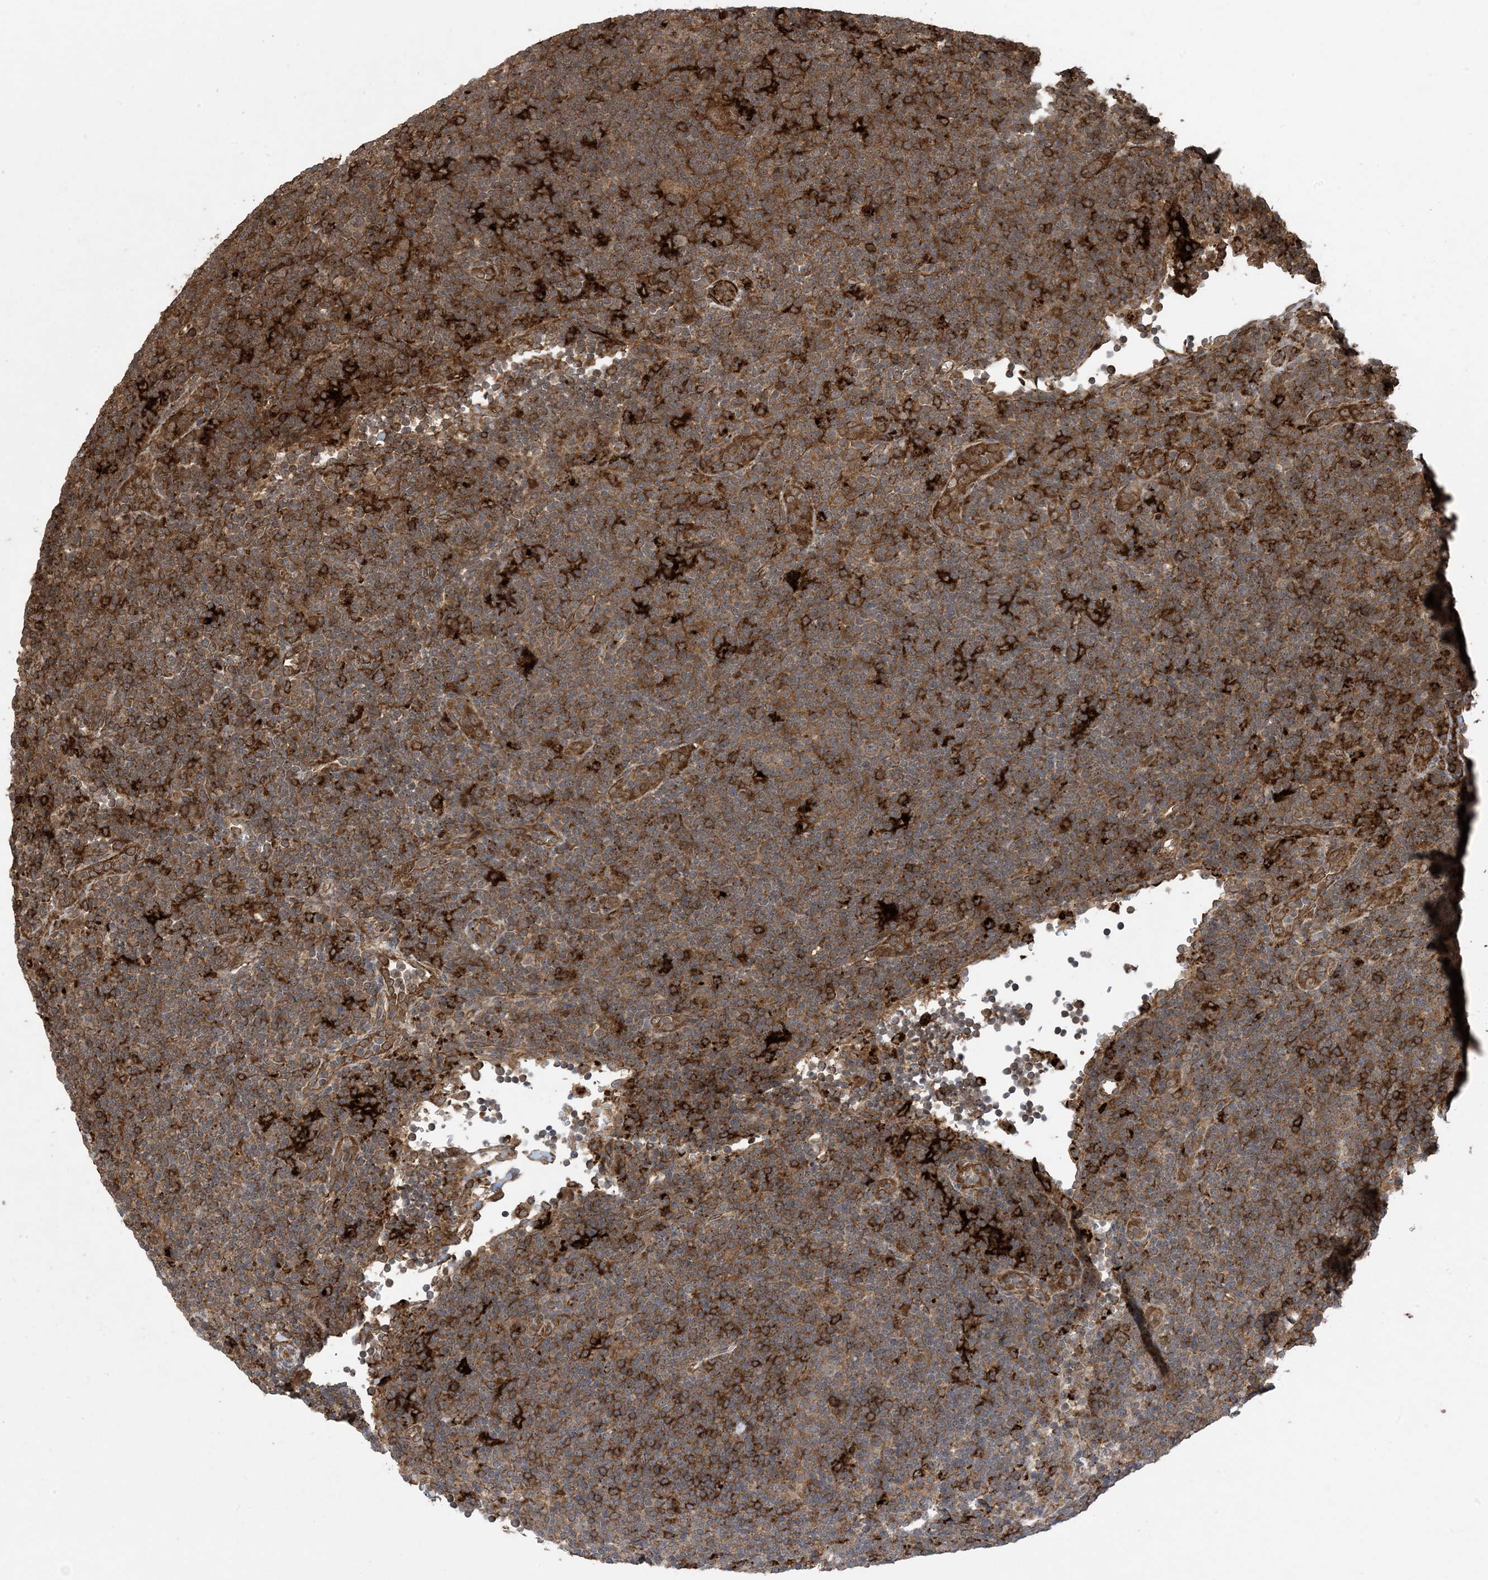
{"staining": {"intensity": "weak", "quantity": ">75%", "location": "cytoplasmic/membranous"}, "tissue": "lymphoma", "cell_type": "Tumor cells", "image_type": "cancer", "snomed": [{"axis": "morphology", "description": "Hodgkin's disease, NOS"}, {"axis": "topography", "description": "Lymph node"}], "caption": "Tumor cells reveal low levels of weak cytoplasmic/membranous positivity in about >75% of cells in Hodgkin's disease.", "gene": "ZNF511", "patient": {"sex": "female", "age": 57}}